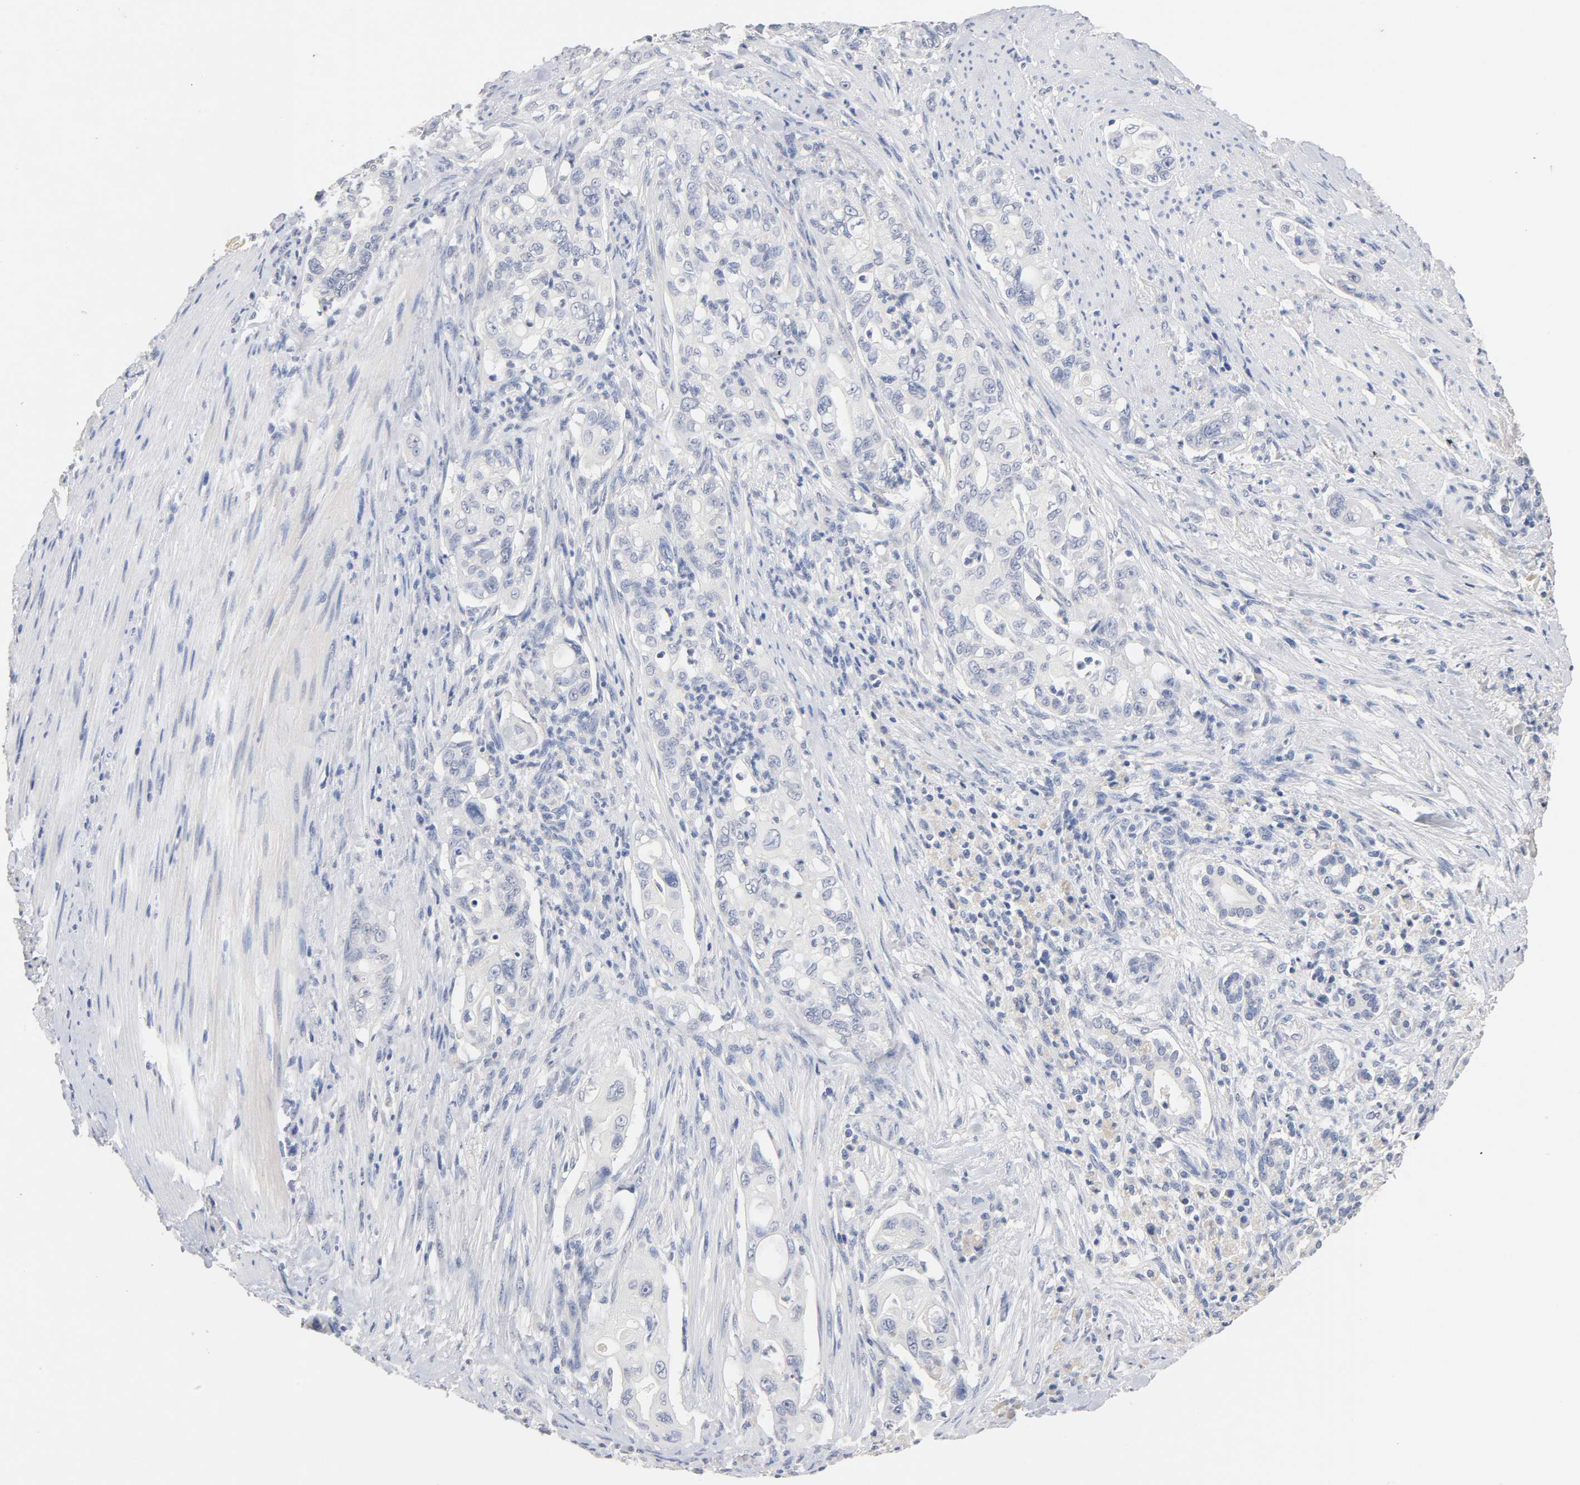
{"staining": {"intensity": "negative", "quantity": "none", "location": "none"}, "tissue": "pancreatic cancer", "cell_type": "Tumor cells", "image_type": "cancer", "snomed": [{"axis": "morphology", "description": "Normal tissue, NOS"}, {"axis": "topography", "description": "Pancreas"}], "caption": "A high-resolution histopathology image shows immunohistochemistry staining of pancreatic cancer, which shows no significant expression in tumor cells. The staining is performed using DAB (3,3'-diaminobenzidine) brown chromogen with nuclei counter-stained in using hematoxylin.", "gene": "ZCCHC13", "patient": {"sex": "male", "age": 42}}